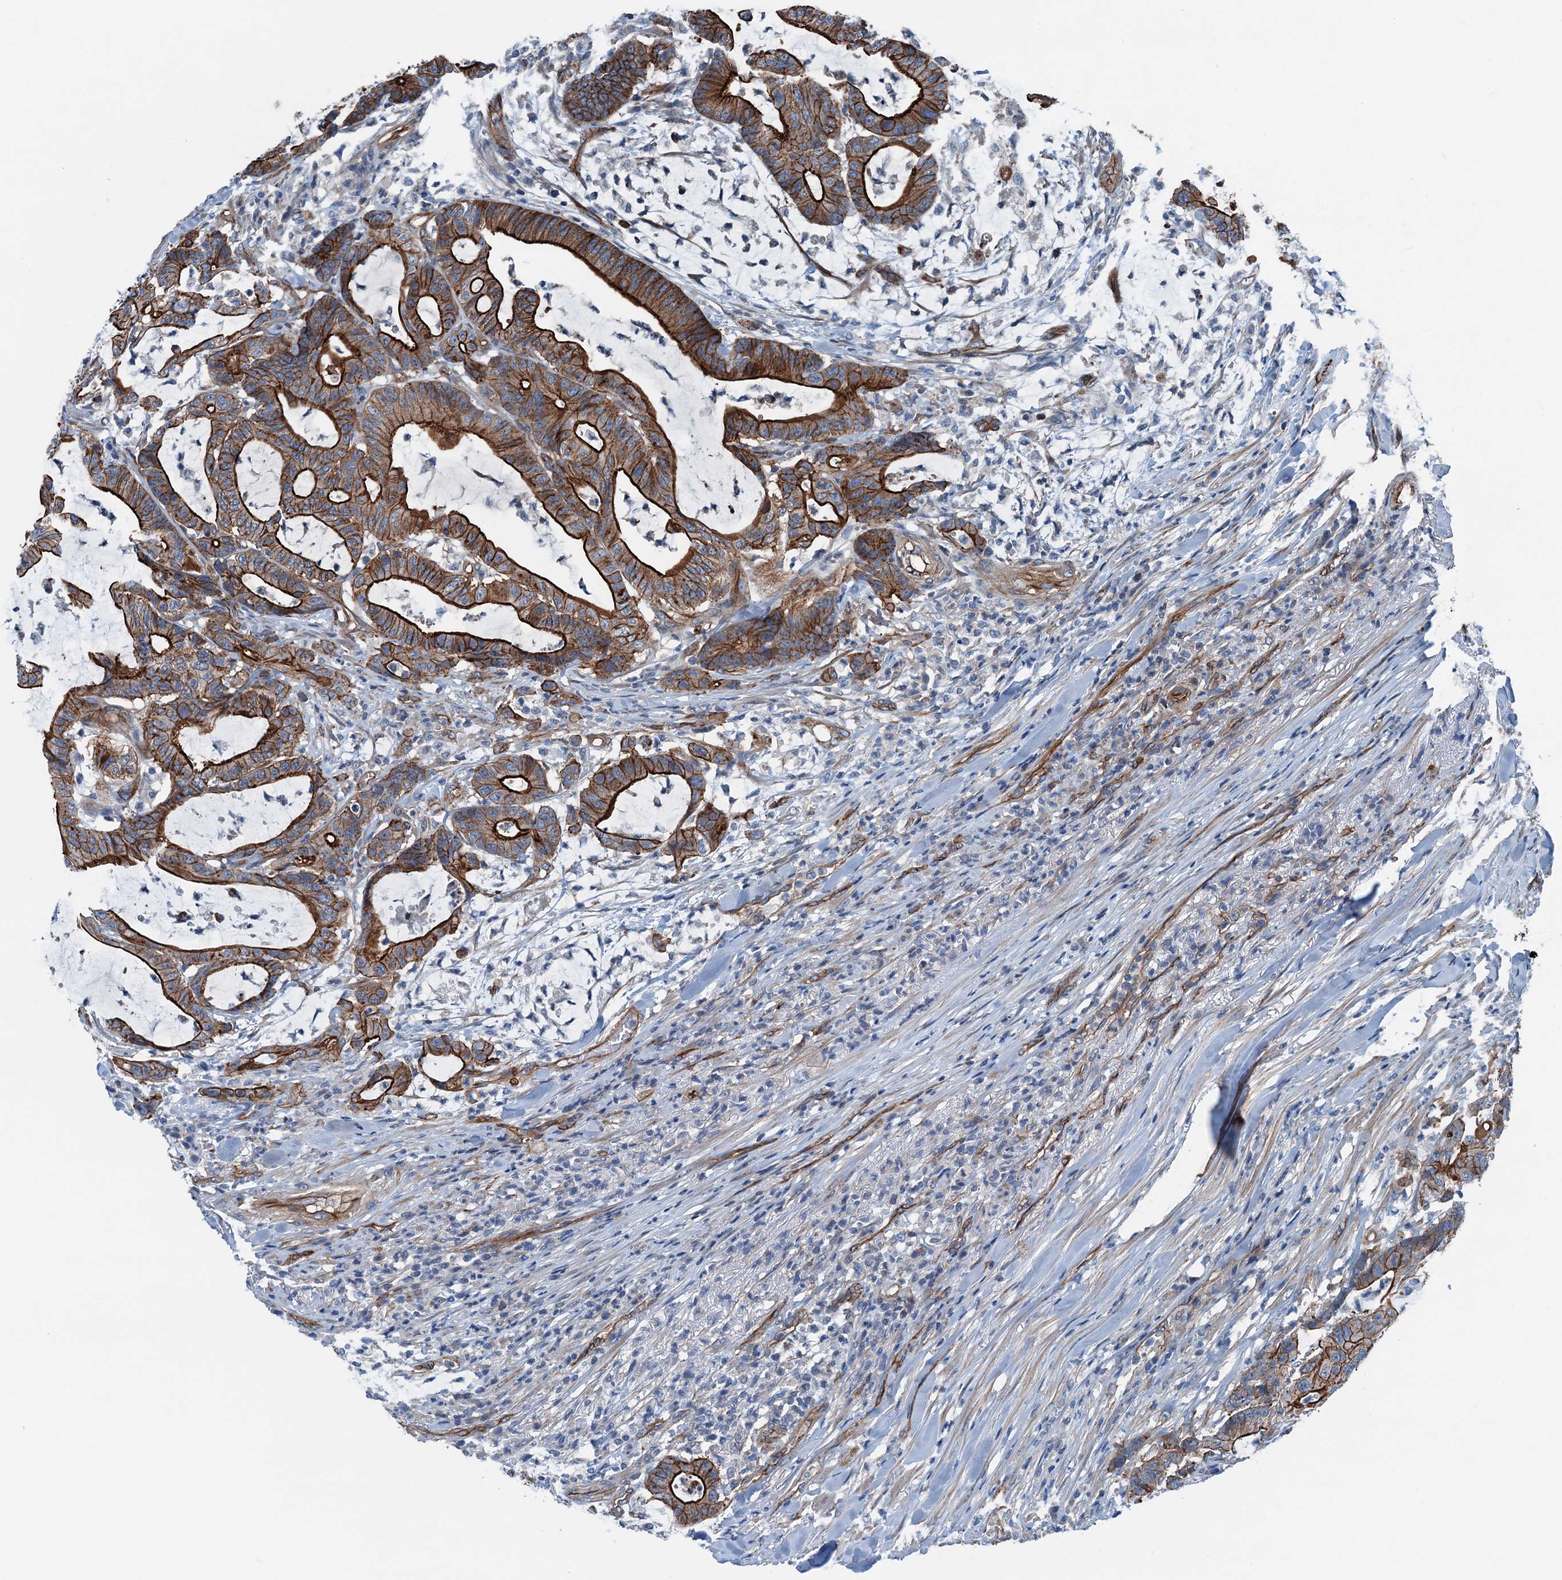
{"staining": {"intensity": "strong", "quantity": ">75%", "location": "cytoplasmic/membranous"}, "tissue": "colorectal cancer", "cell_type": "Tumor cells", "image_type": "cancer", "snomed": [{"axis": "morphology", "description": "Adenocarcinoma, NOS"}, {"axis": "topography", "description": "Colon"}], "caption": "Colorectal adenocarcinoma stained with immunohistochemistry exhibits strong cytoplasmic/membranous expression in about >75% of tumor cells.", "gene": "NMRAL1", "patient": {"sex": "female", "age": 84}}